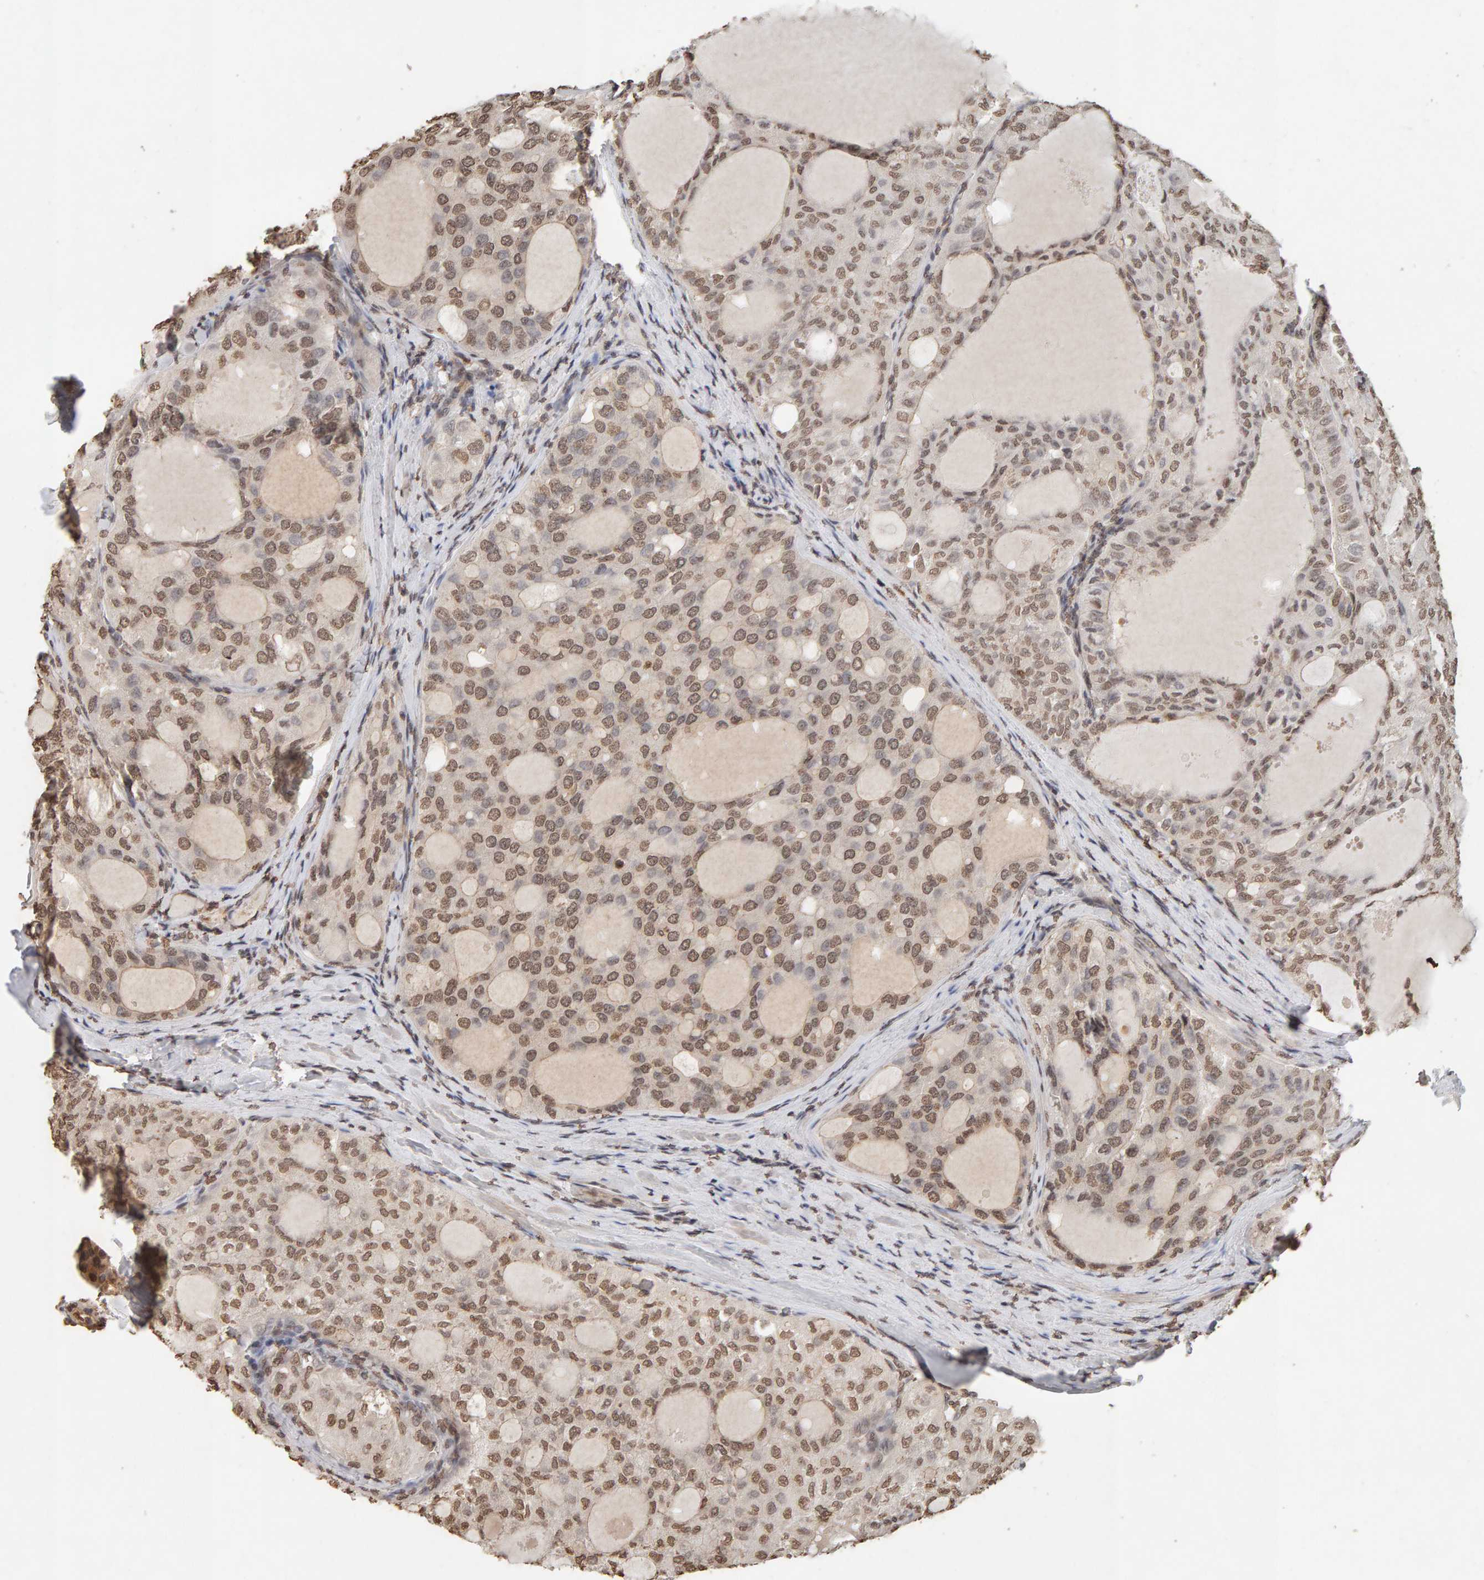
{"staining": {"intensity": "moderate", "quantity": ">75%", "location": "nuclear"}, "tissue": "thyroid cancer", "cell_type": "Tumor cells", "image_type": "cancer", "snomed": [{"axis": "morphology", "description": "Follicular adenoma carcinoma, NOS"}, {"axis": "topography", "description": "Thyroid gland"}], "caption": "Protein expression analysis of human thyroid cancer (follicular adenoma carcinoma) reveals moderate nuclear expression in approximately >75% of tumor cells.", "gene": "DNAJB5", "patient": {"sex": "male", "age": 75}}